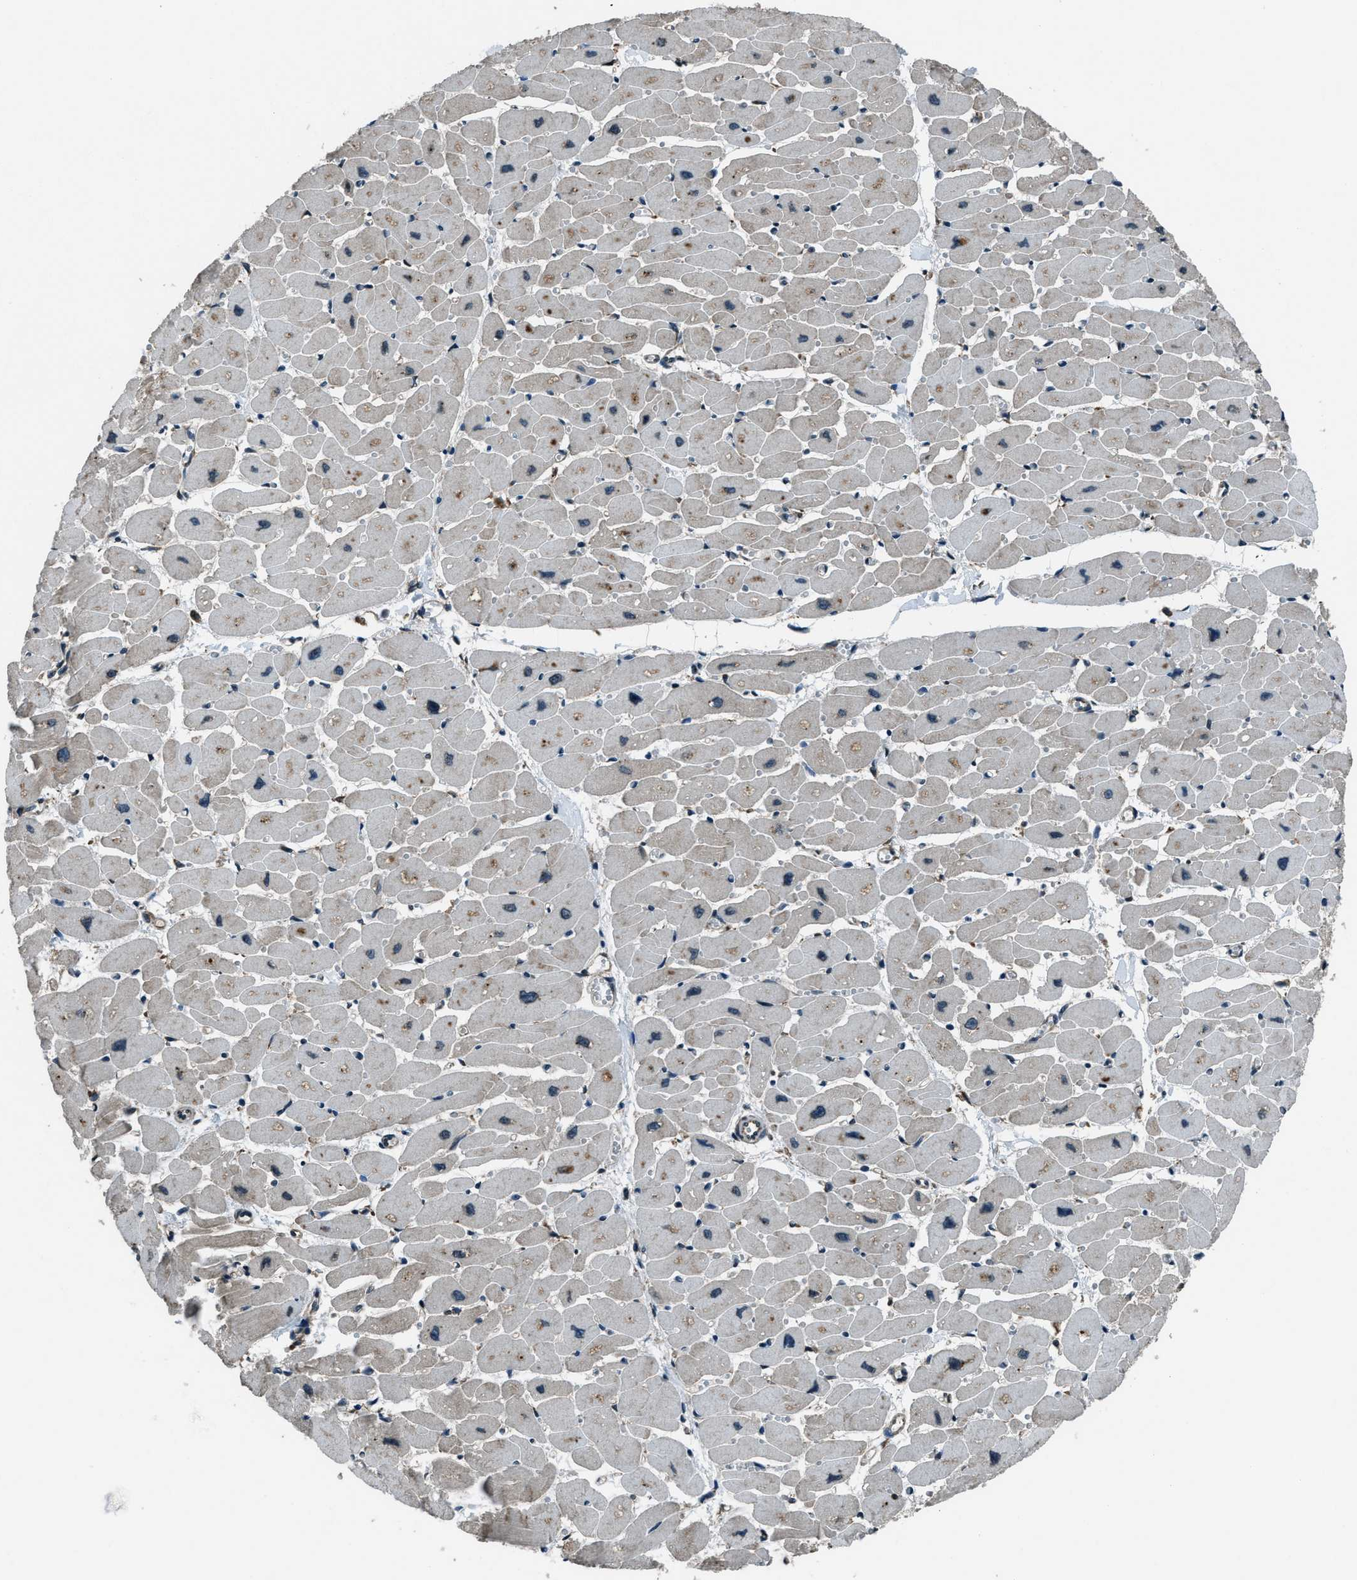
{"staining": {"intensity": "moderate", "quantity": "25%-75%", "location": "cytoplasmic/membranous"}, "tissue": "heart muscle", "cell_type": "Cardiomyocytes", "image_type": "normal", "snomed": [{"axis": "morphology", "description": "Normal tissue, NOS"}, {"axis": "topography", "description": "Heart"}], "caption": "The histopathology image exhibits immunohistochemical staining of unremarkable heart muscle. There is moderate cytoplasmic/membranous positivity is appreciated in about 25%-75% of cardiomyocytes. Immunohistochemistry (ihc) stains the protein of interest in brown and the nuclei are stained blue.", "gene": "TRIM4", "patient": {"sex": "female", "age": 54}}